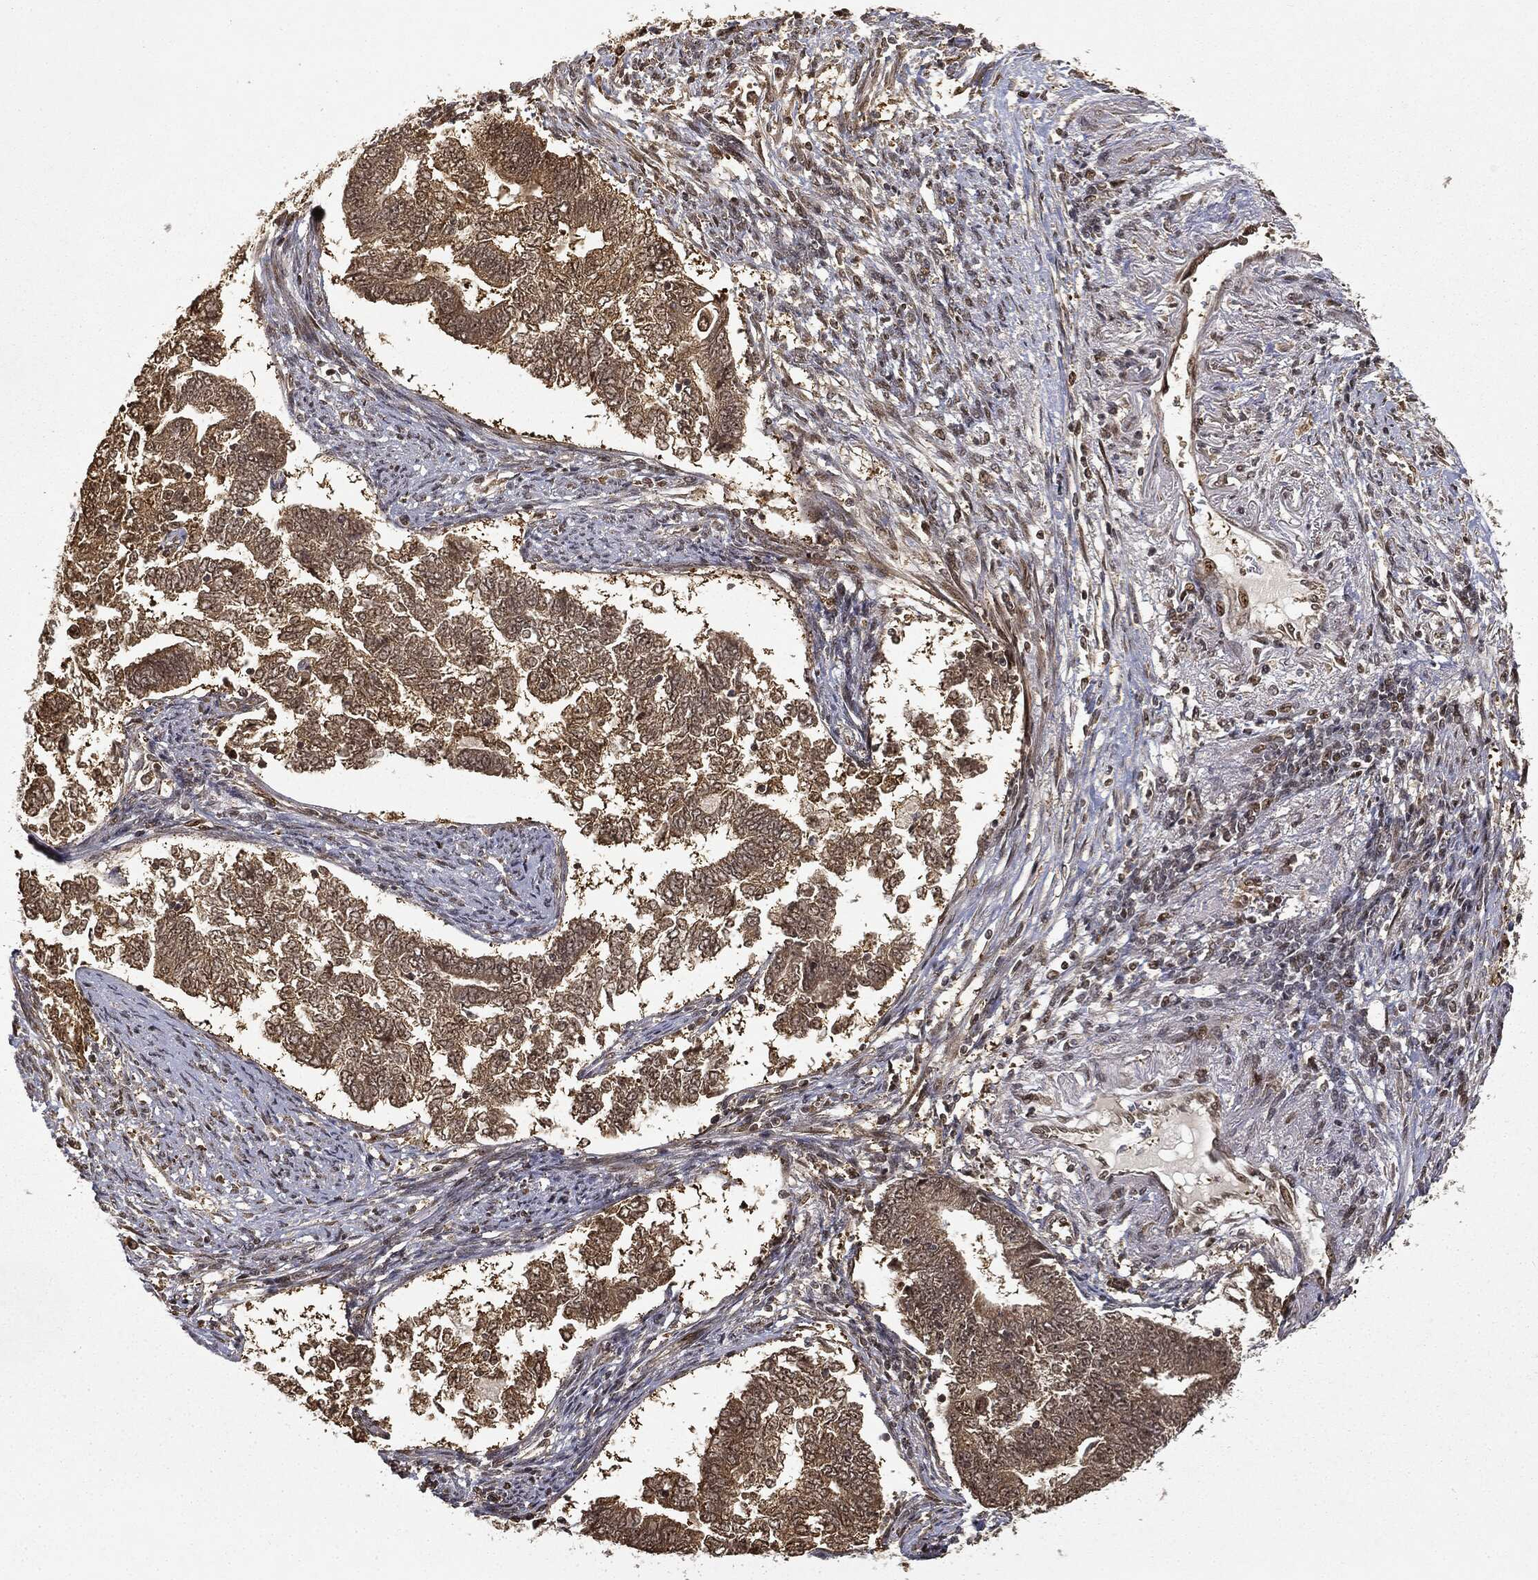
{"staining": {"intensity": "moderate", "quantity": ">75%", "location": "cytoplasmic/membranous"}, "tissue": "endometrial cancer", "cell_type": "Tumor cells", "image_type": "cancer", "snomed": [{"axis": "morphology", "description": "Adenocarcinoma, NOS"}, {"axis": "topography", "description": "Endometrium"}], "caption": "Moderate cytoplasmic/membranous protein expression is identified in about >75% of tumor cells in endometrial cancer.", "gene": "ZNHIT6", "patient": {"sex": "female", "age": 65}}